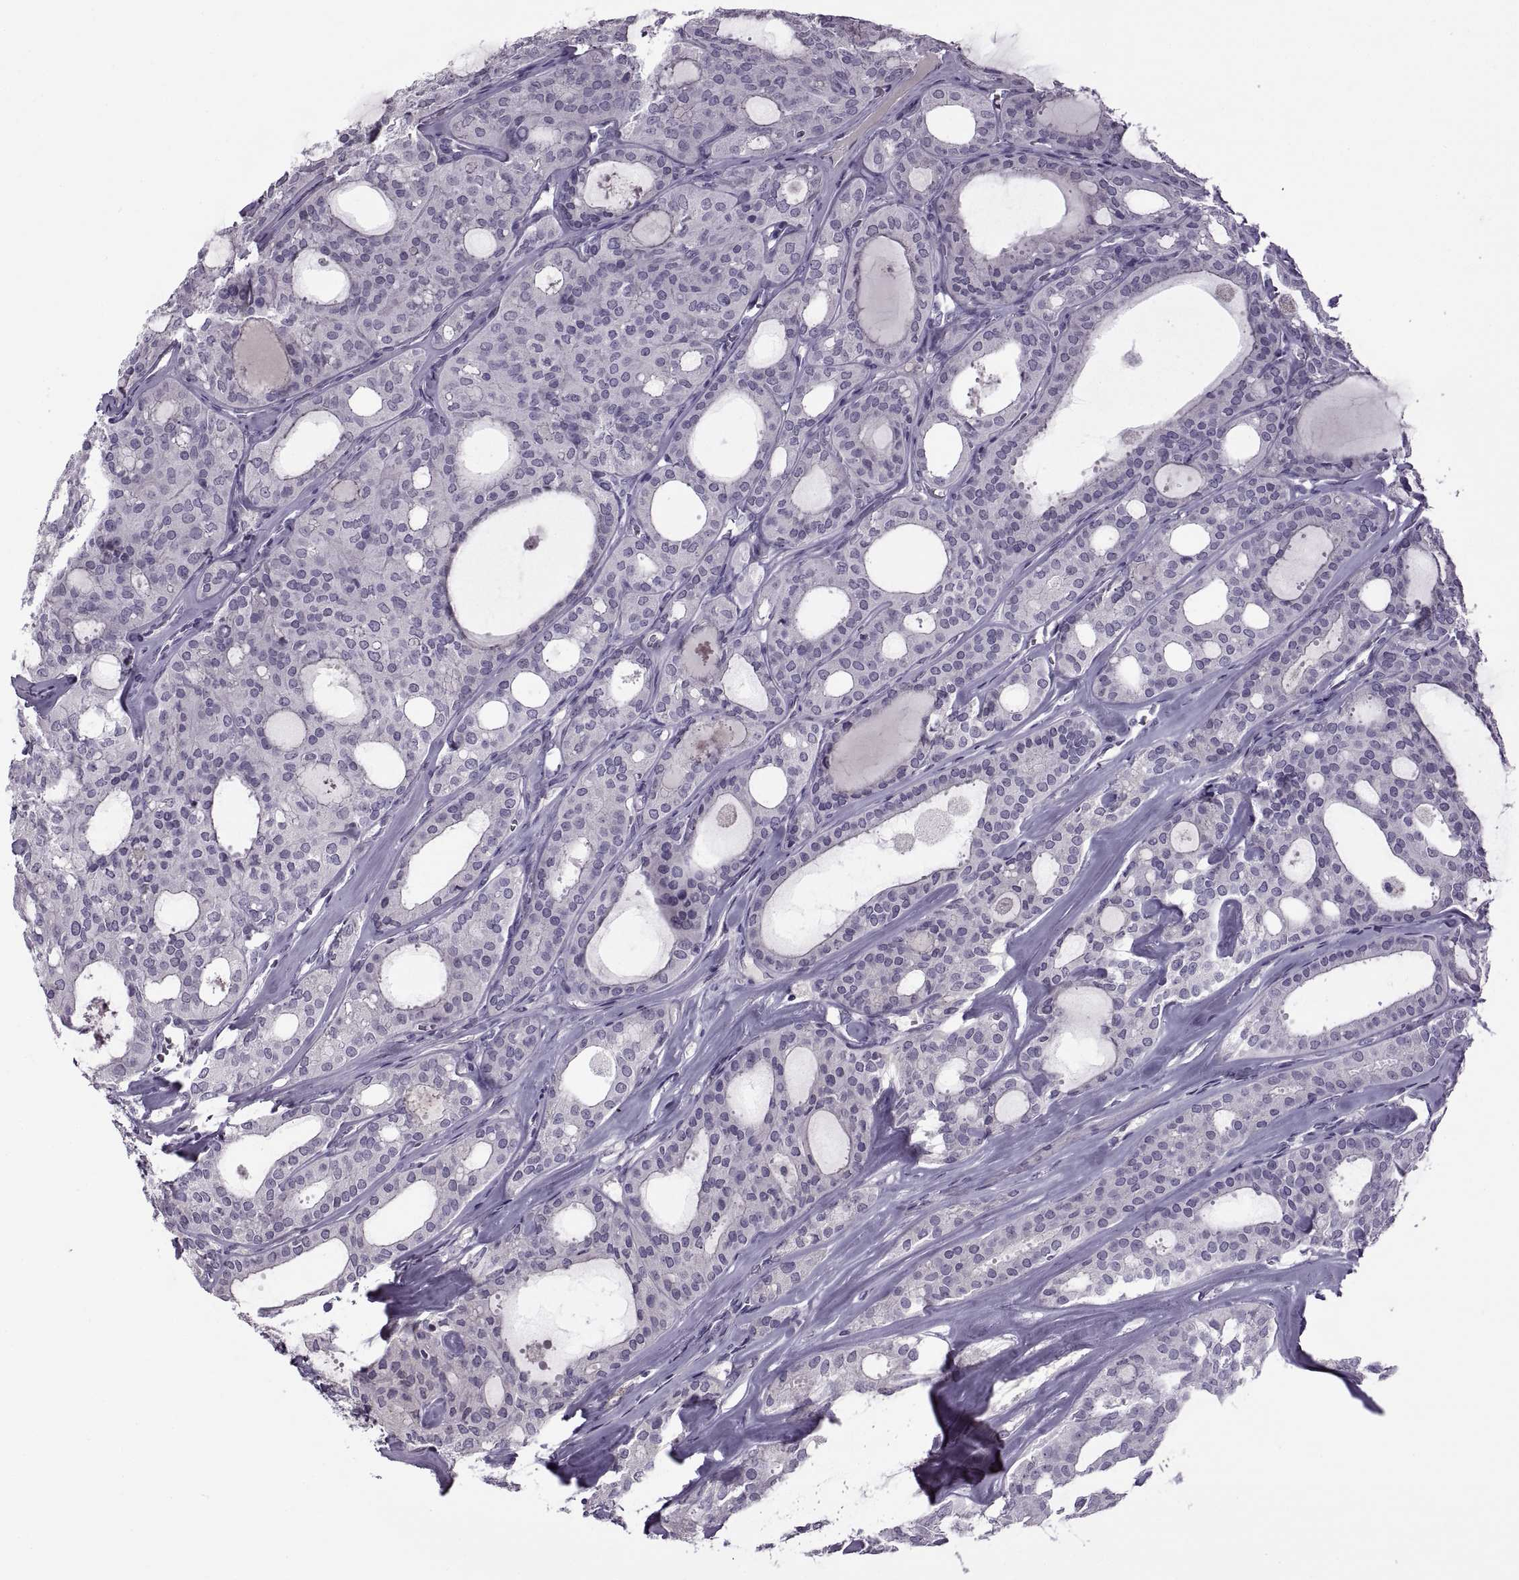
{"staining": {"intensity": "negative", "quantity": "none", "location": "none"}, "tissue": "thyroid cancer", "cell_type": "Tumor cells", "image_type": "cancer", "snomed": [{"axis": "morphology", "description": "Follicular adenoma carcinoma, NOS"}, {"axis": "topography", "description": "Thyroid gland"}], "caption": "Immunohistochemistry of thyroid cancer demonstrates no expression in tumor cells.", "gene": "RSPH6A", "patient": {"sex": "male", "age": 75}}